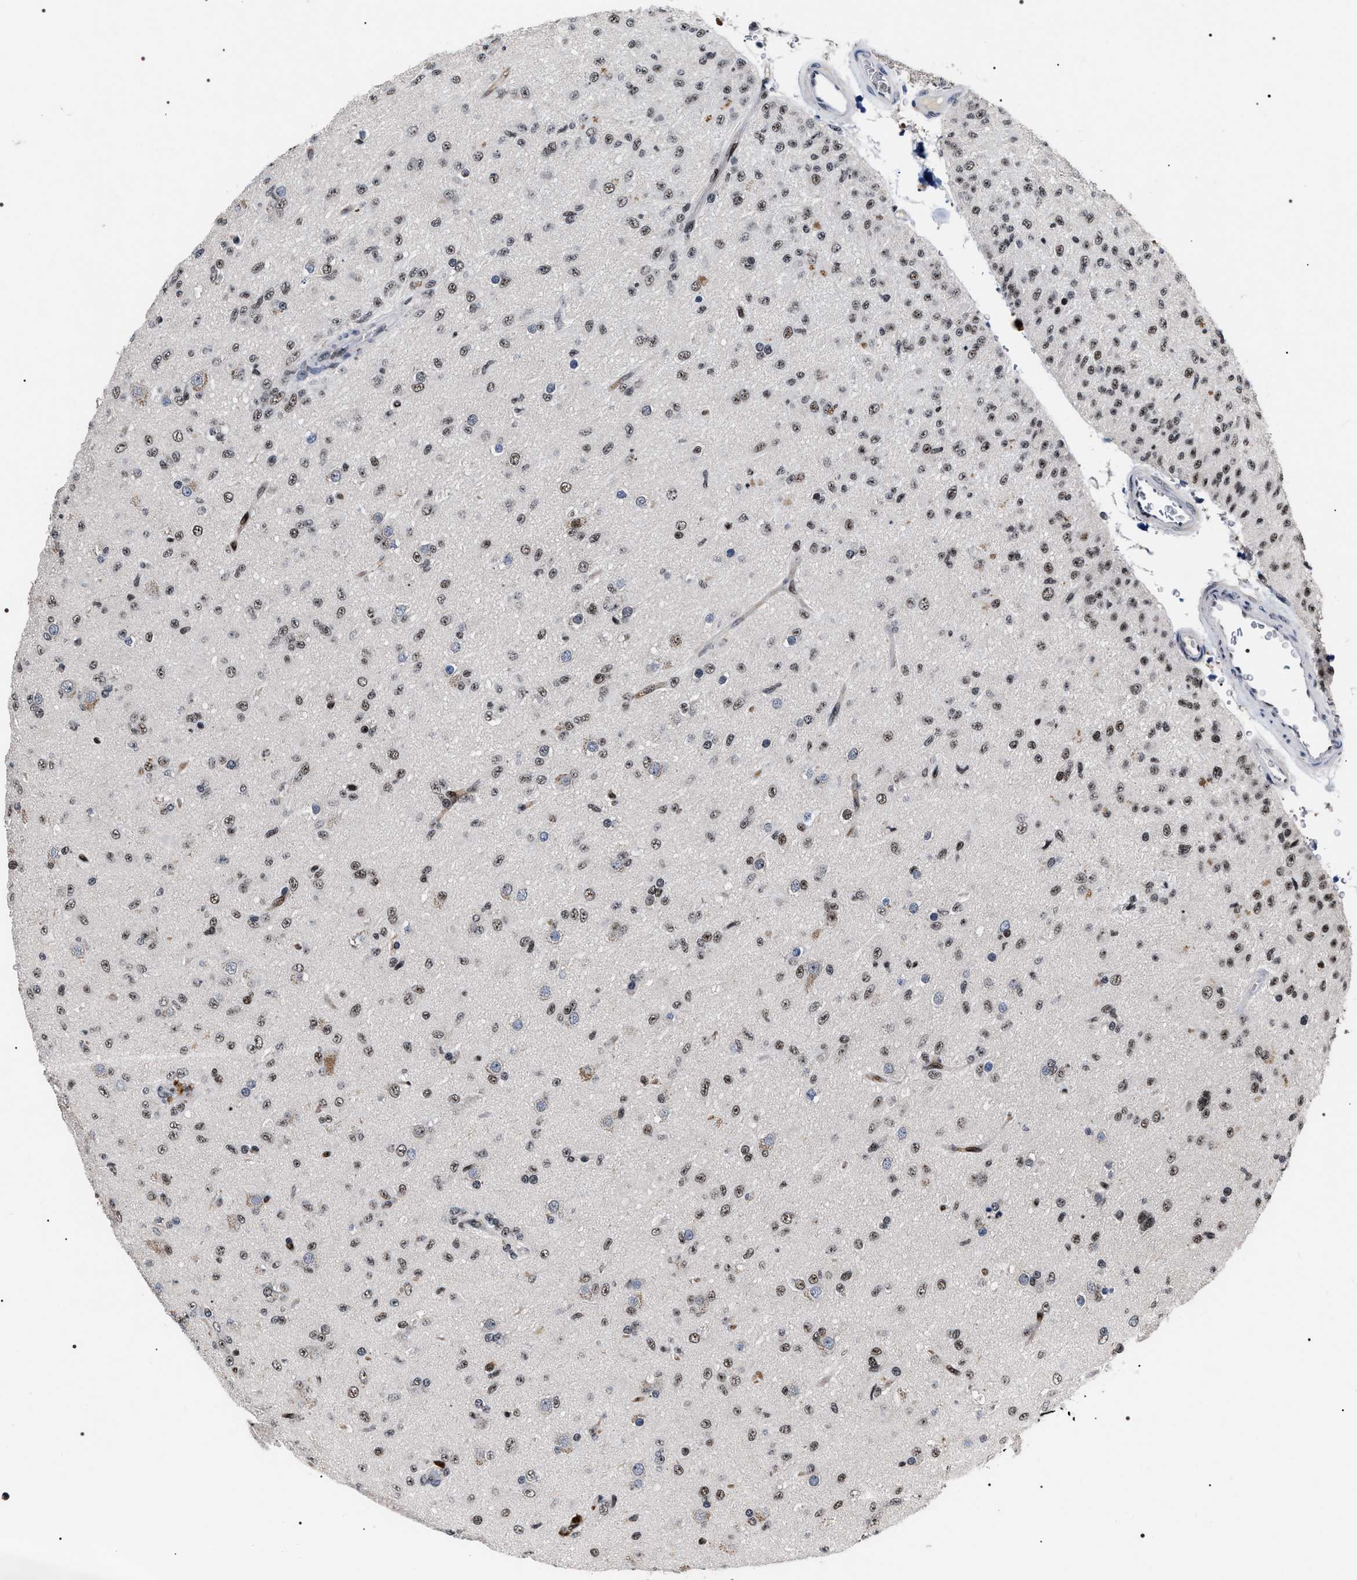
{"staining": {"intensity": "moderate", "quantity": ">75%", "location": "nuclear"}, "tissue": "glioma", "cell_type": "Tumor cells", "image_type": "cancer", "snomed": [{"axis": "morphology", "description": "Glioma, malignant, Low grade"}, {"axis": "topography", "description": "Brain"}], "caption": "This photomicrograph reveals immunohistochemistry (IHC) staining of glioma, with medium moderate nuclear positivity in approximately >75% of tumor cells.", "gene": "RRP1B", "patient": {"sex": "male", "age": 65}}